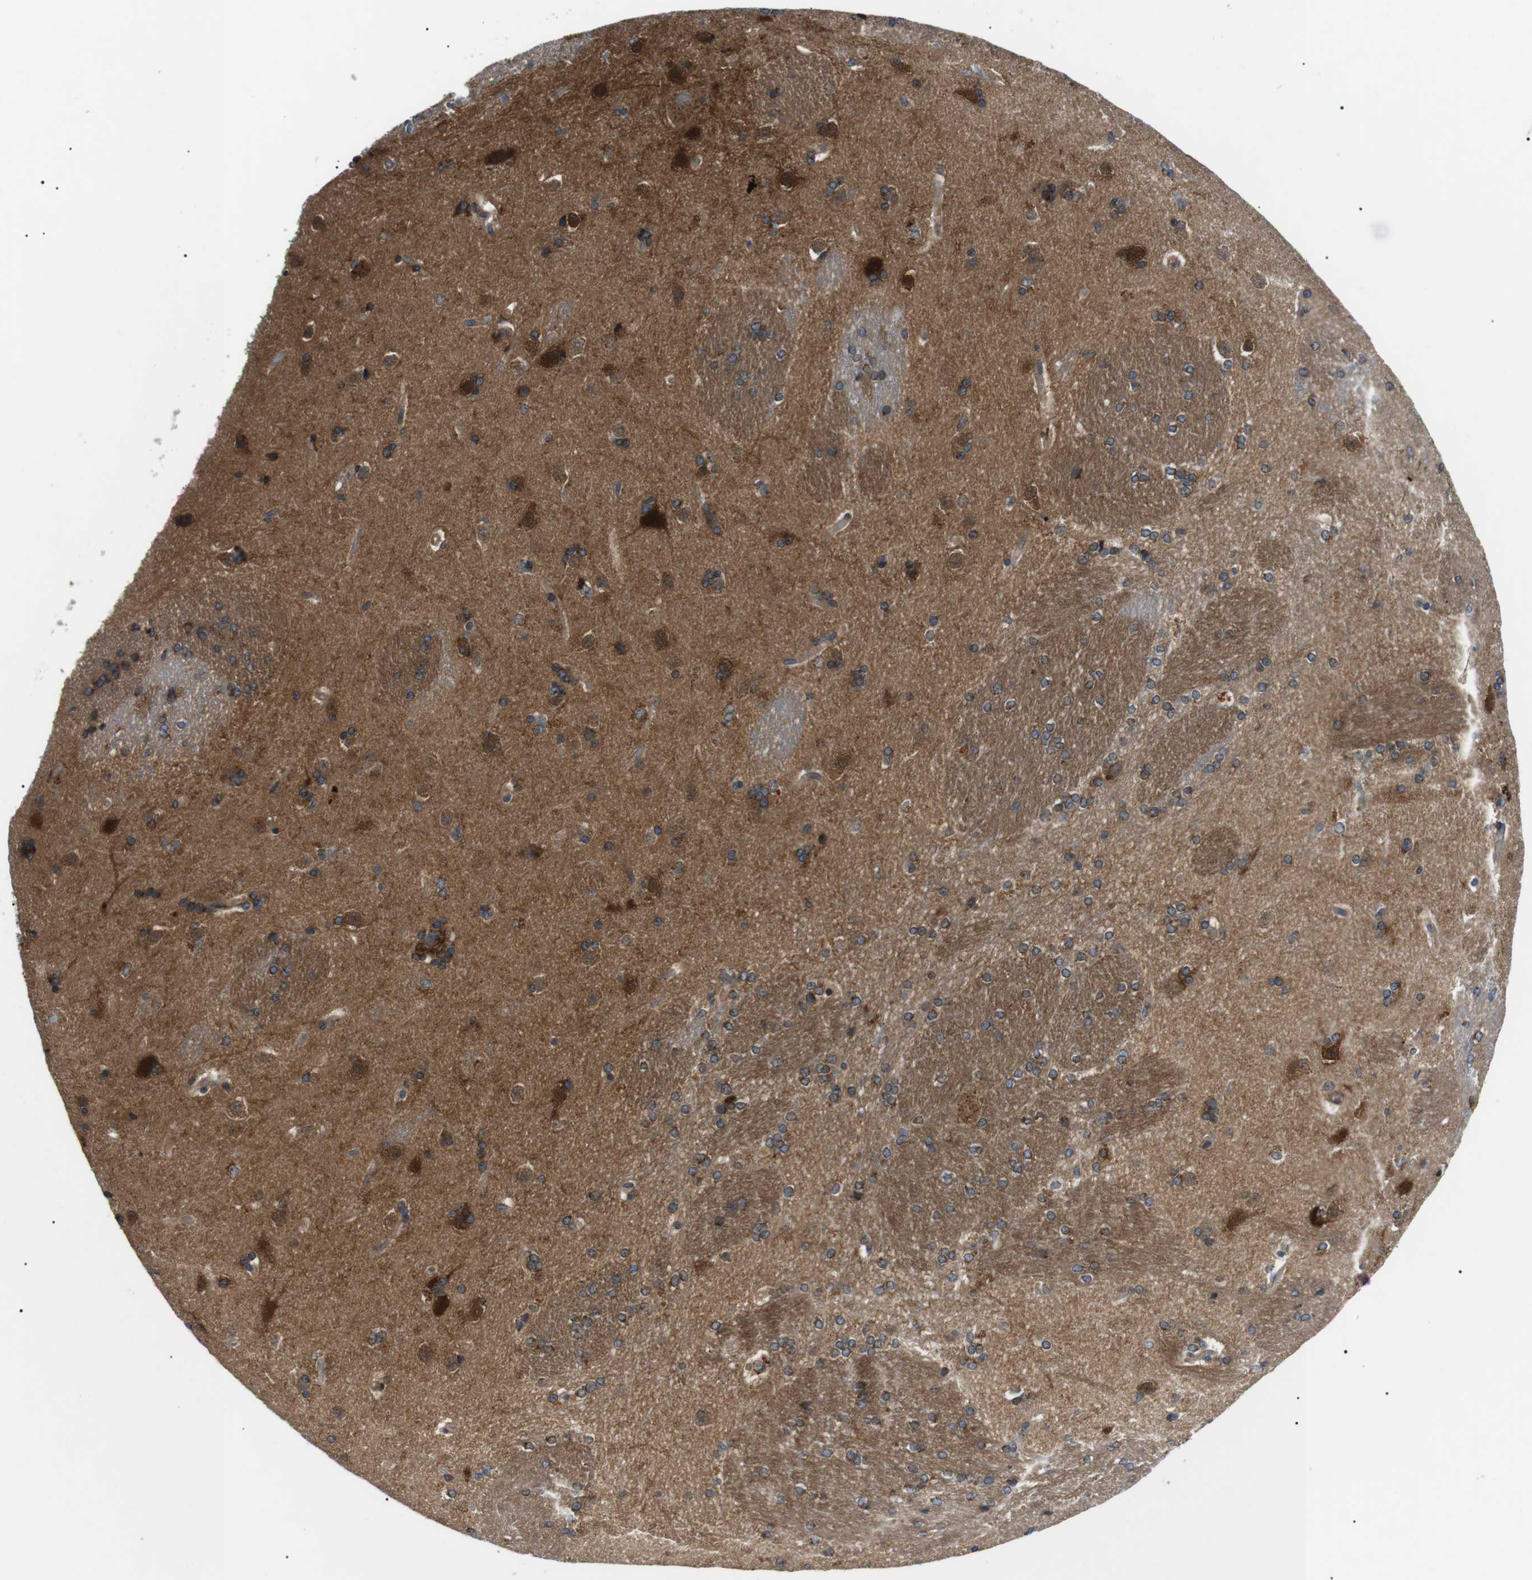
{"staining": {"intensity": "moderate", "quantity": "25%-75%", "location": "cytoplasmic/membranous"}, "tissue": "caudate", "cell_type": "Glial cells", "image_type": "normal", "snomed": [{"axis": "morphology", "description": "Normal tissue, NOS"}, {"axis": "topography", "description": "Lateral ventricle wall"}], "caption": "Protein expression by IHC shows moderate cytoplasmic/membranous expression in approximately 25%-75% of glial cells in normal caudate. The protein of interest is stained brown, and the nuclei are stained in blue (DAB (3,3'-diaminobenzidine) IHC with brightfield microscopy, high magnification).", "gene": "DIPK1A", "patient": {"sex": "female", "age": 19}}